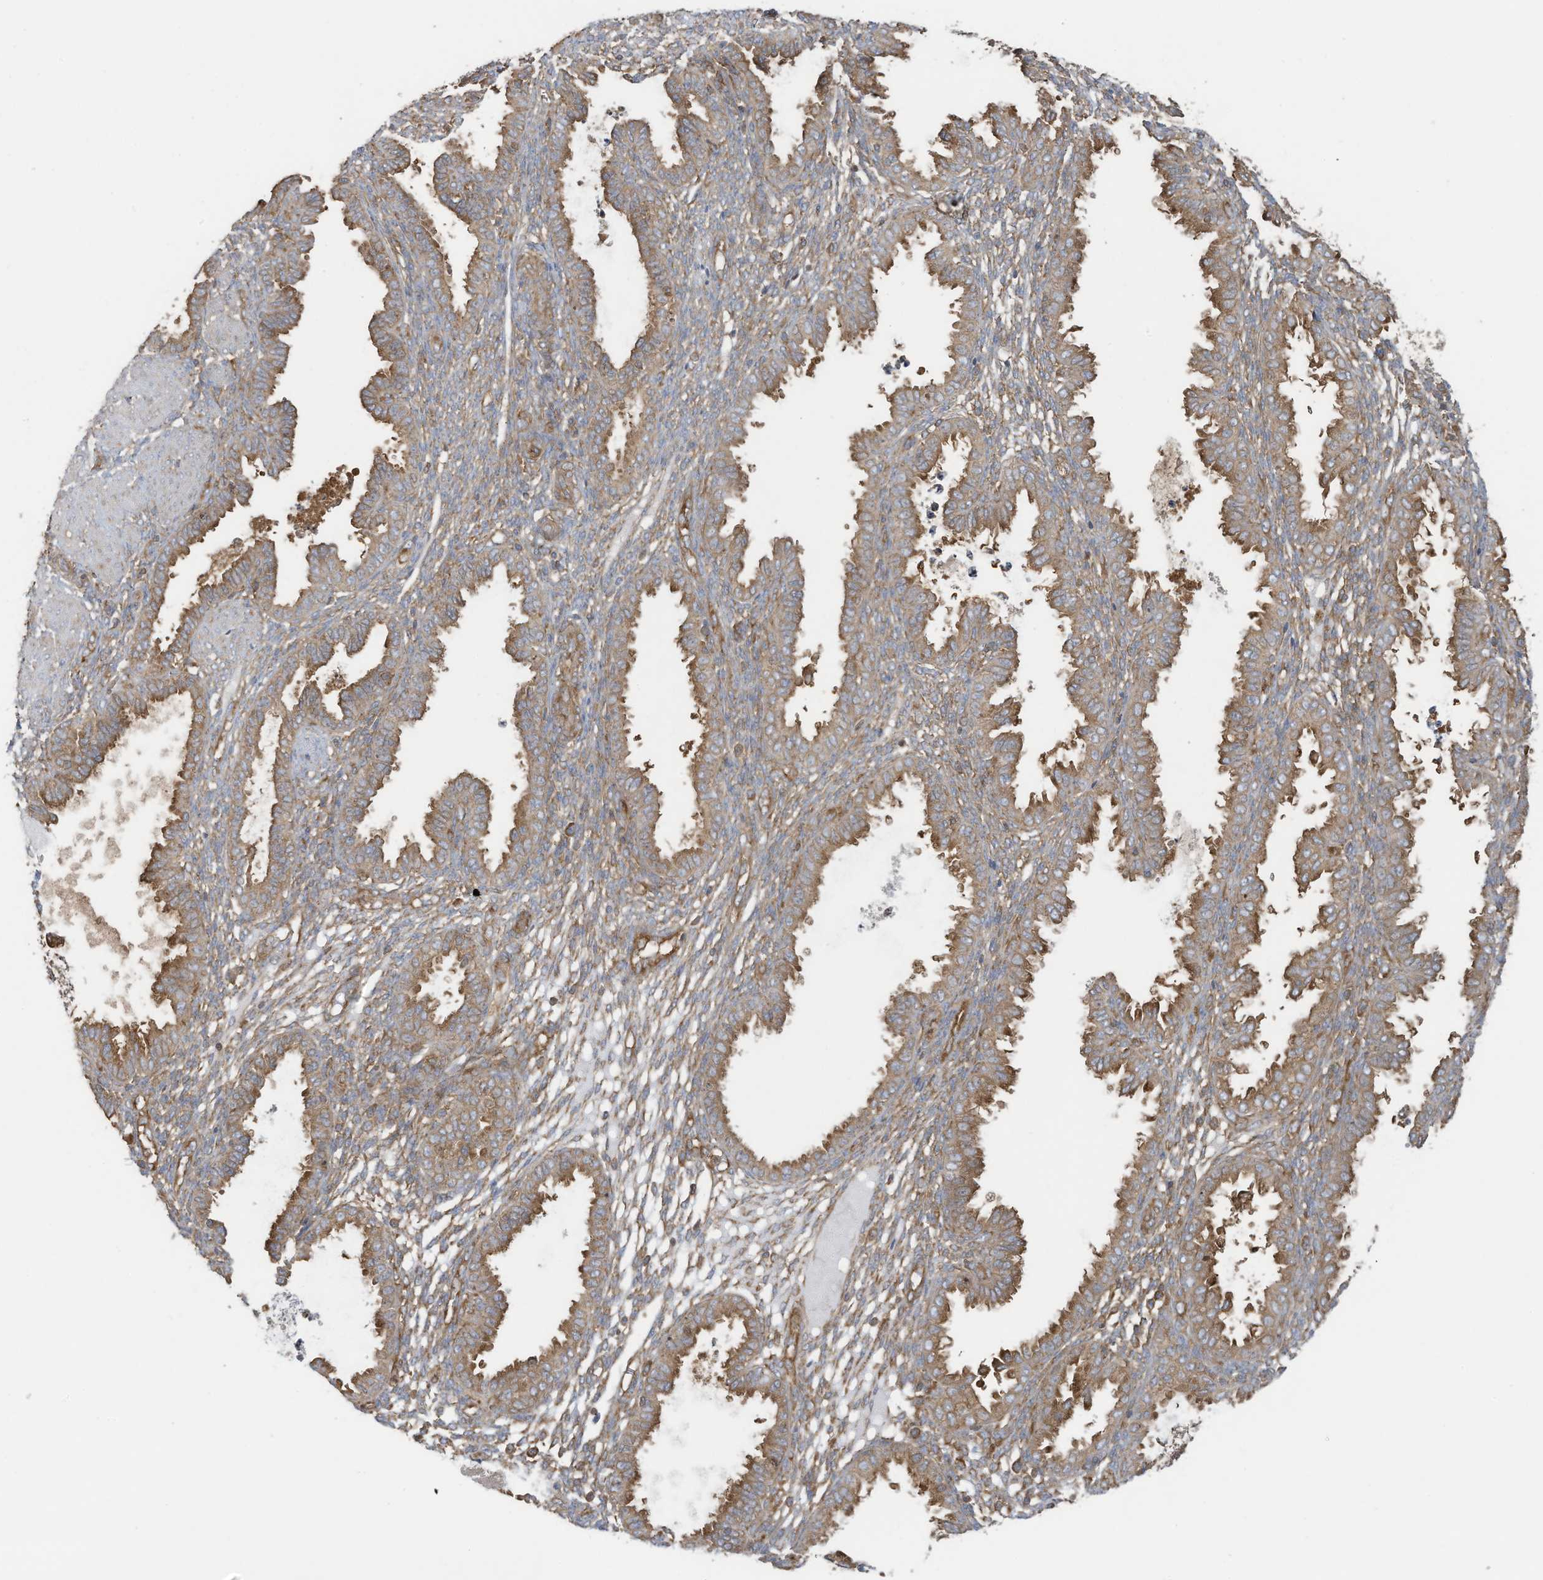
{"staining": {"intensity": "weak", "quantity": "<25%", "location": "cytoplasmic/membranous"}, "tissue": "endometrium", "cell_type": "Cells in endometrial stroma", "image_type": "normal", "snomed": [{"axis": "morphology", "description": "Normal tissue, NOS"}, {"axis": "topography", "description": "Endometrium"}], "caption": "The histopathology image demonstrates no staining of cells in endometrial stroma in unremarkable endometrium.", "gene": "OLA1", "patient": {"sex": "female", "age": 33}}